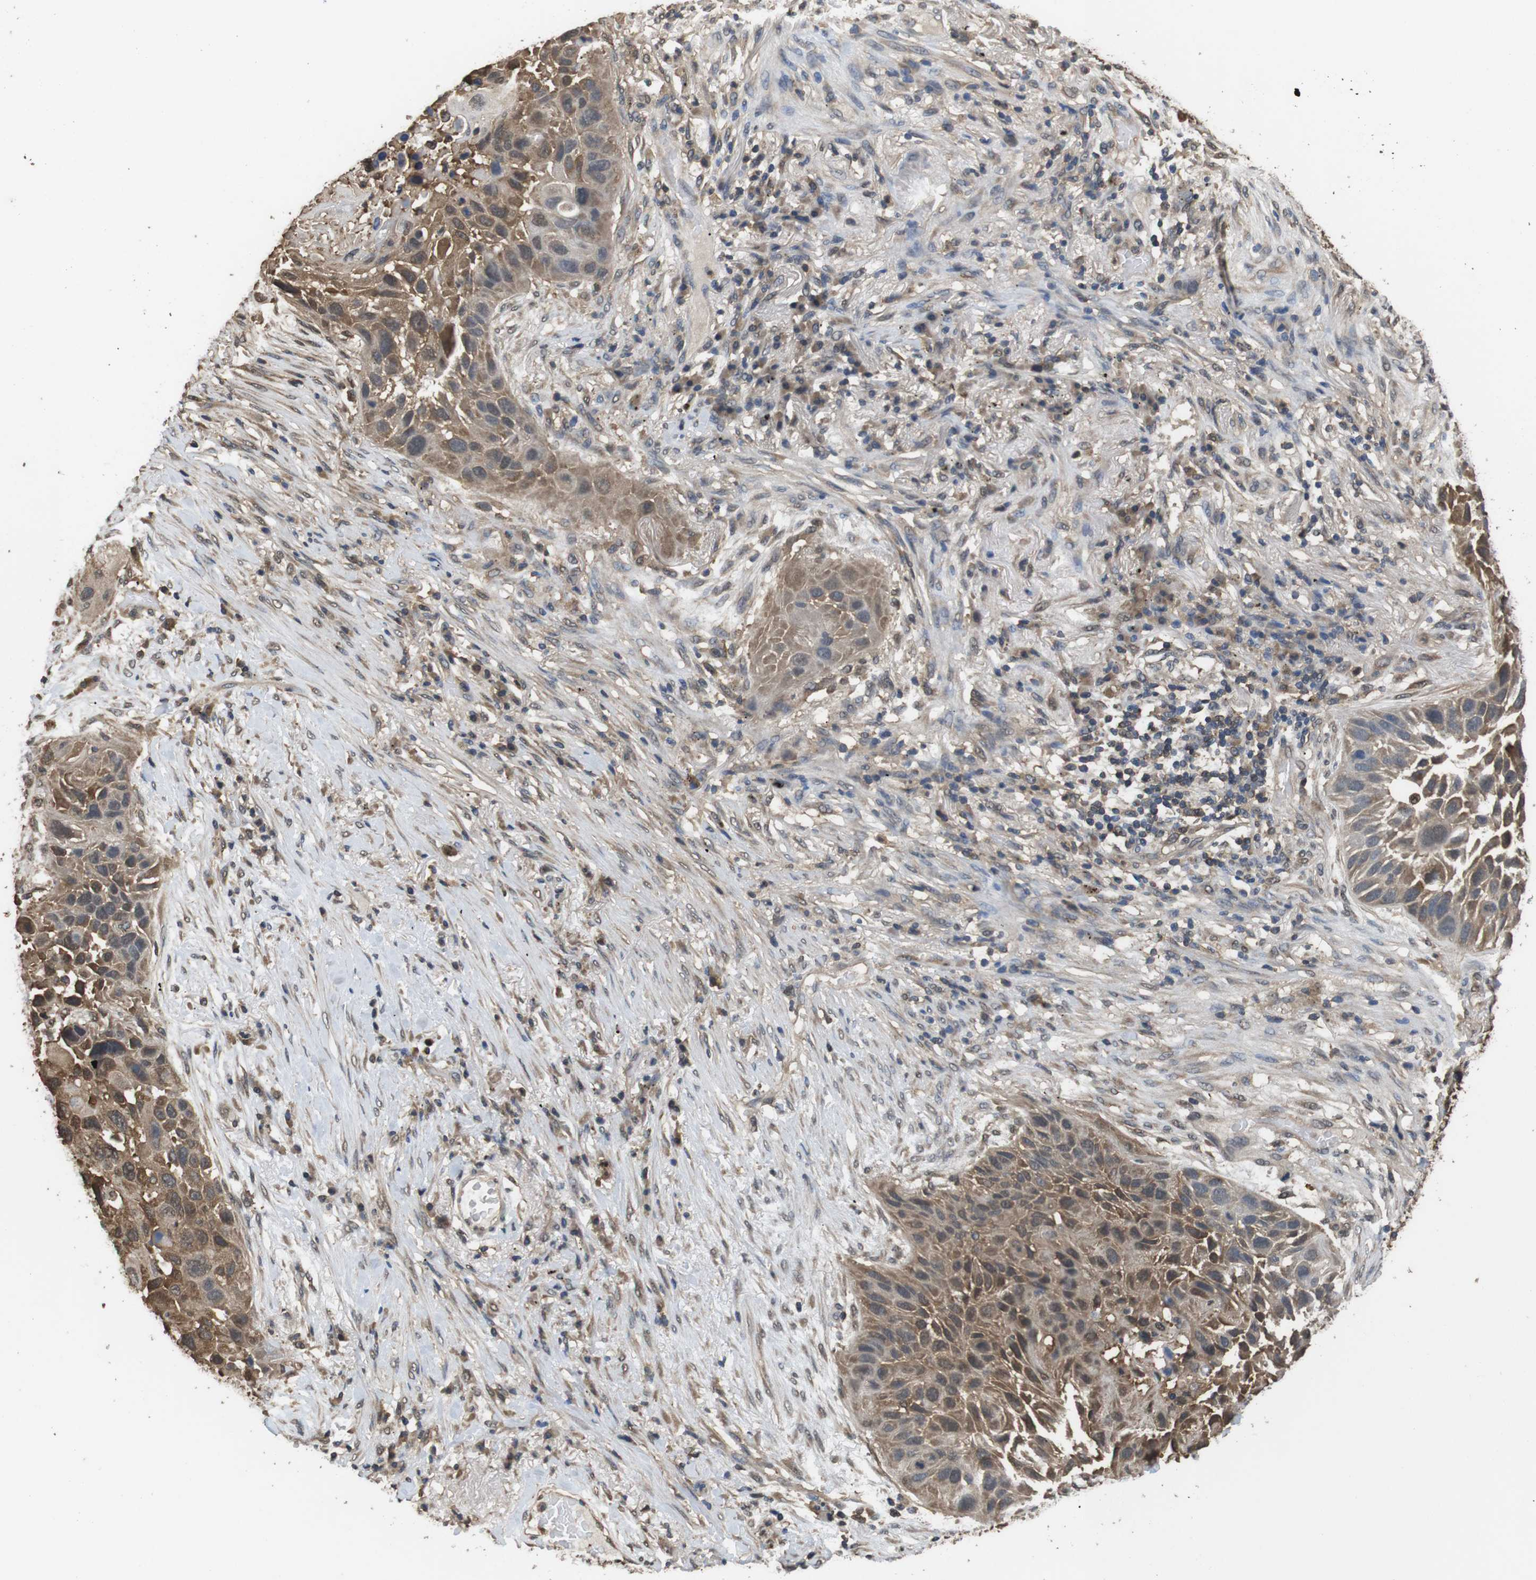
{"staining": {"intensity": "moderate", "quantity": ">75%", "location": "cytoplasmic/membranous,nuclear"}, "tissue": "lung cancer", "cell_type": "Tumor cells", "image_type": "cancer", "snomed": [{"axis": "morphology", "description": "Squamous cell carcinoma, NOS"}, {"axis": "topography", "description": "Lung"}], "caption": "Immunohistochemistry (IHC) image of human squamous cell carcinoma (lung) stained for a protein (brown), which exhibits medium levels of moderate cytoplasmic/membranous and nuclear expression in about >75% of tumor cells.", "gene": "LDHA", "patient": {"sex": "male", "age": 57}}